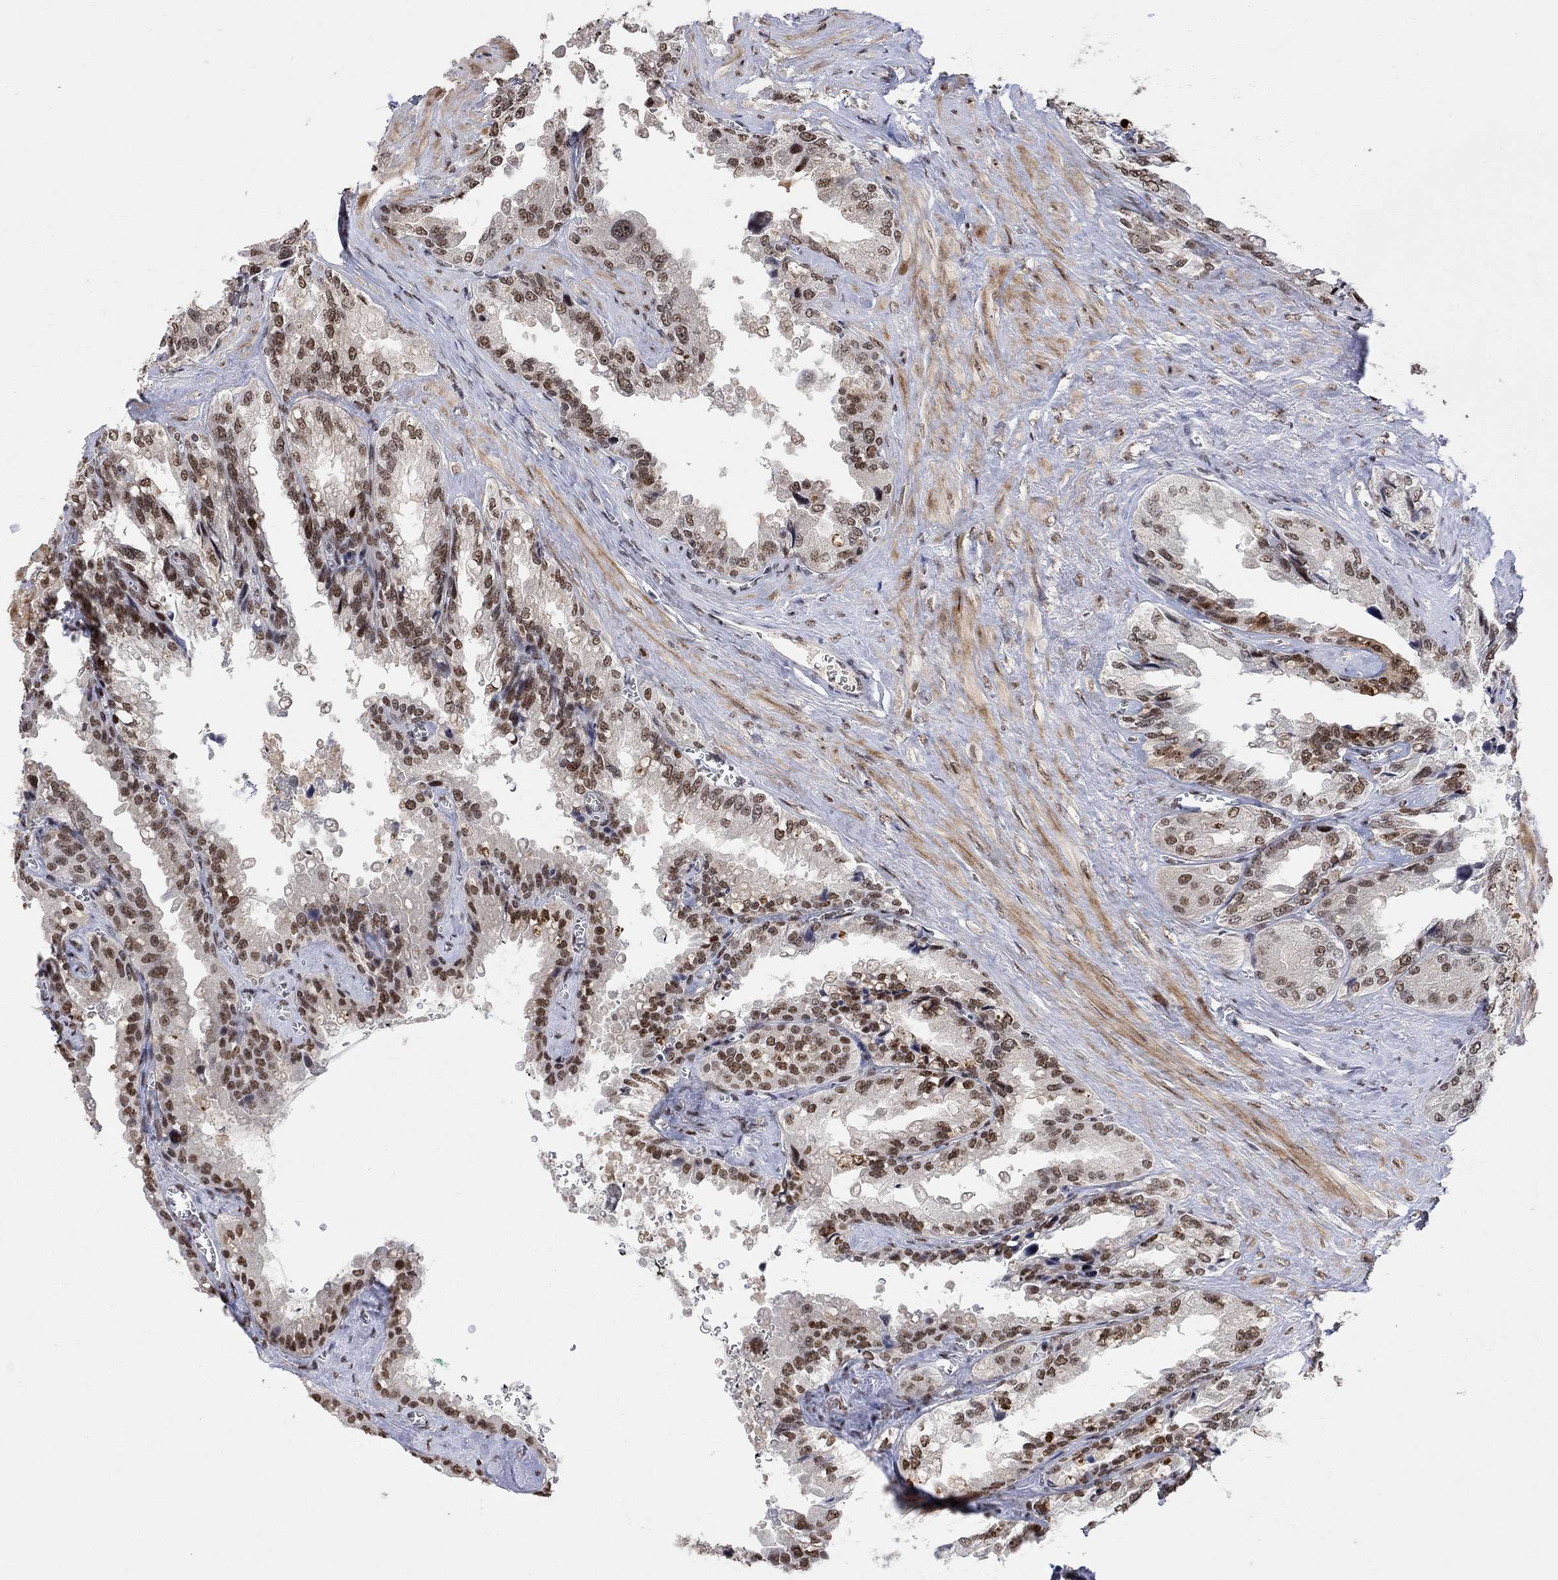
{"staining": {"intensity": "strong", "quantity": "25%-75%", "location": "nuclear"}, "tissue": "seminal vesicle", "cell_type": "Glandular cells", "image_type": "normal", "snomed": [{"axis": "morphology", "description": "Normal tissue, NOS"}, {"axis": "topography", "description": "Seminal veicle"}], "caption": "This micrograph exhibits normal seminal vesicle stained with immunohistochemistry to label a protein in brown. The nuclear of glandular cells show strong positivity for the protein. Nuclei are counter-stained blue.", "gene": "E4F1", "patient": {"sex": "male", "age": 67}}